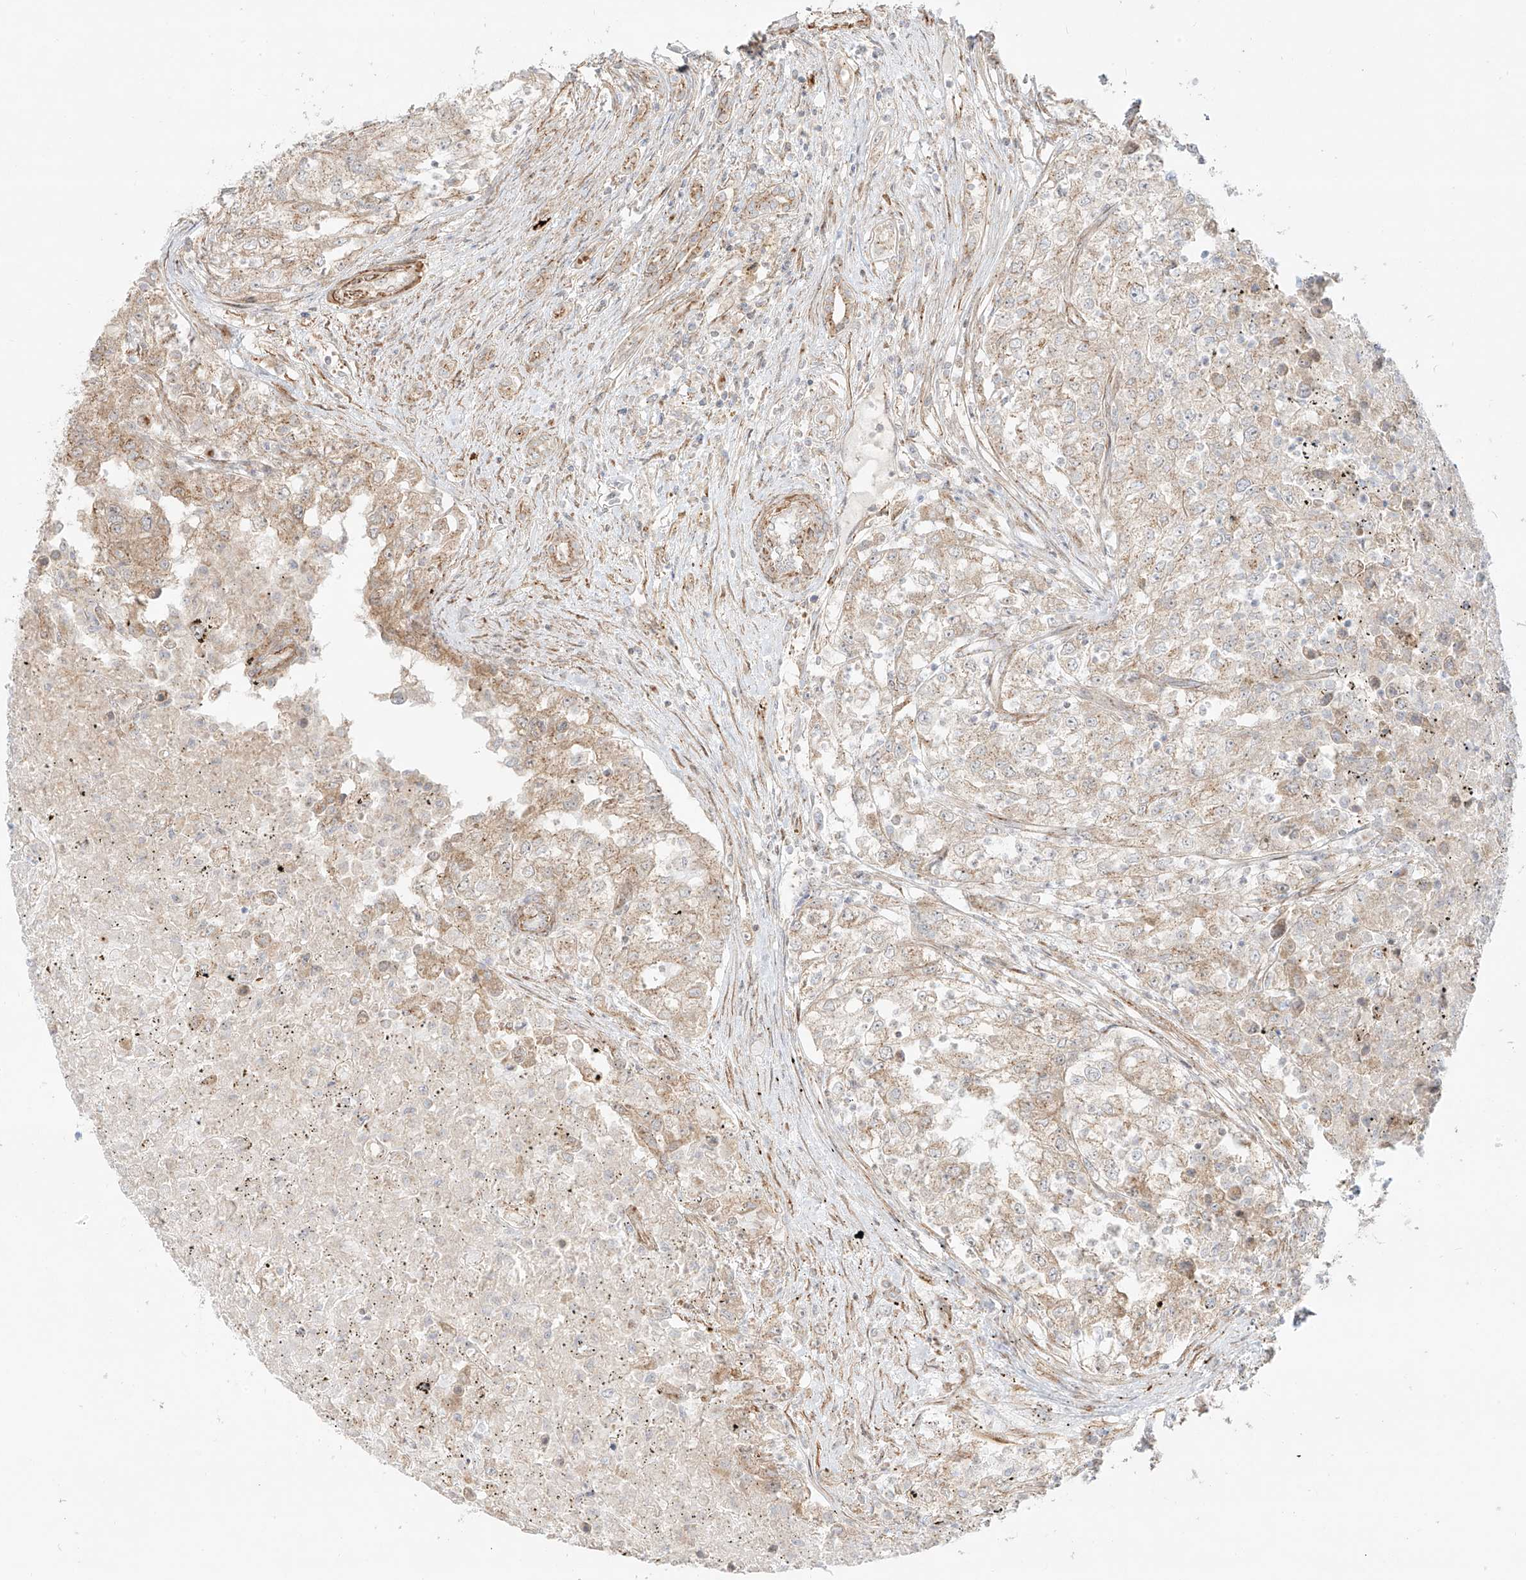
{"staining": {"intensity": "weak", "quantity": "25%-75%", "location": "cytoplasmic/membranous"}, "tissue": "renal cancer", "cell_type": "Tumor cells", "image_type": "cancer", "snomed": [{"axis": "morphology", "description": "Adenocarcinoma, NOS"}, {"axis": "topography", "description": "Kidney"}], "caption": "About 25%-75% of tumor cells in human renal cancer display weak cytoplasmic/membranous protein expression as visualized by brown immunohistochemical staining.", "gene": "ZNF287", "patient": {"sex": "female", "age": 54}}